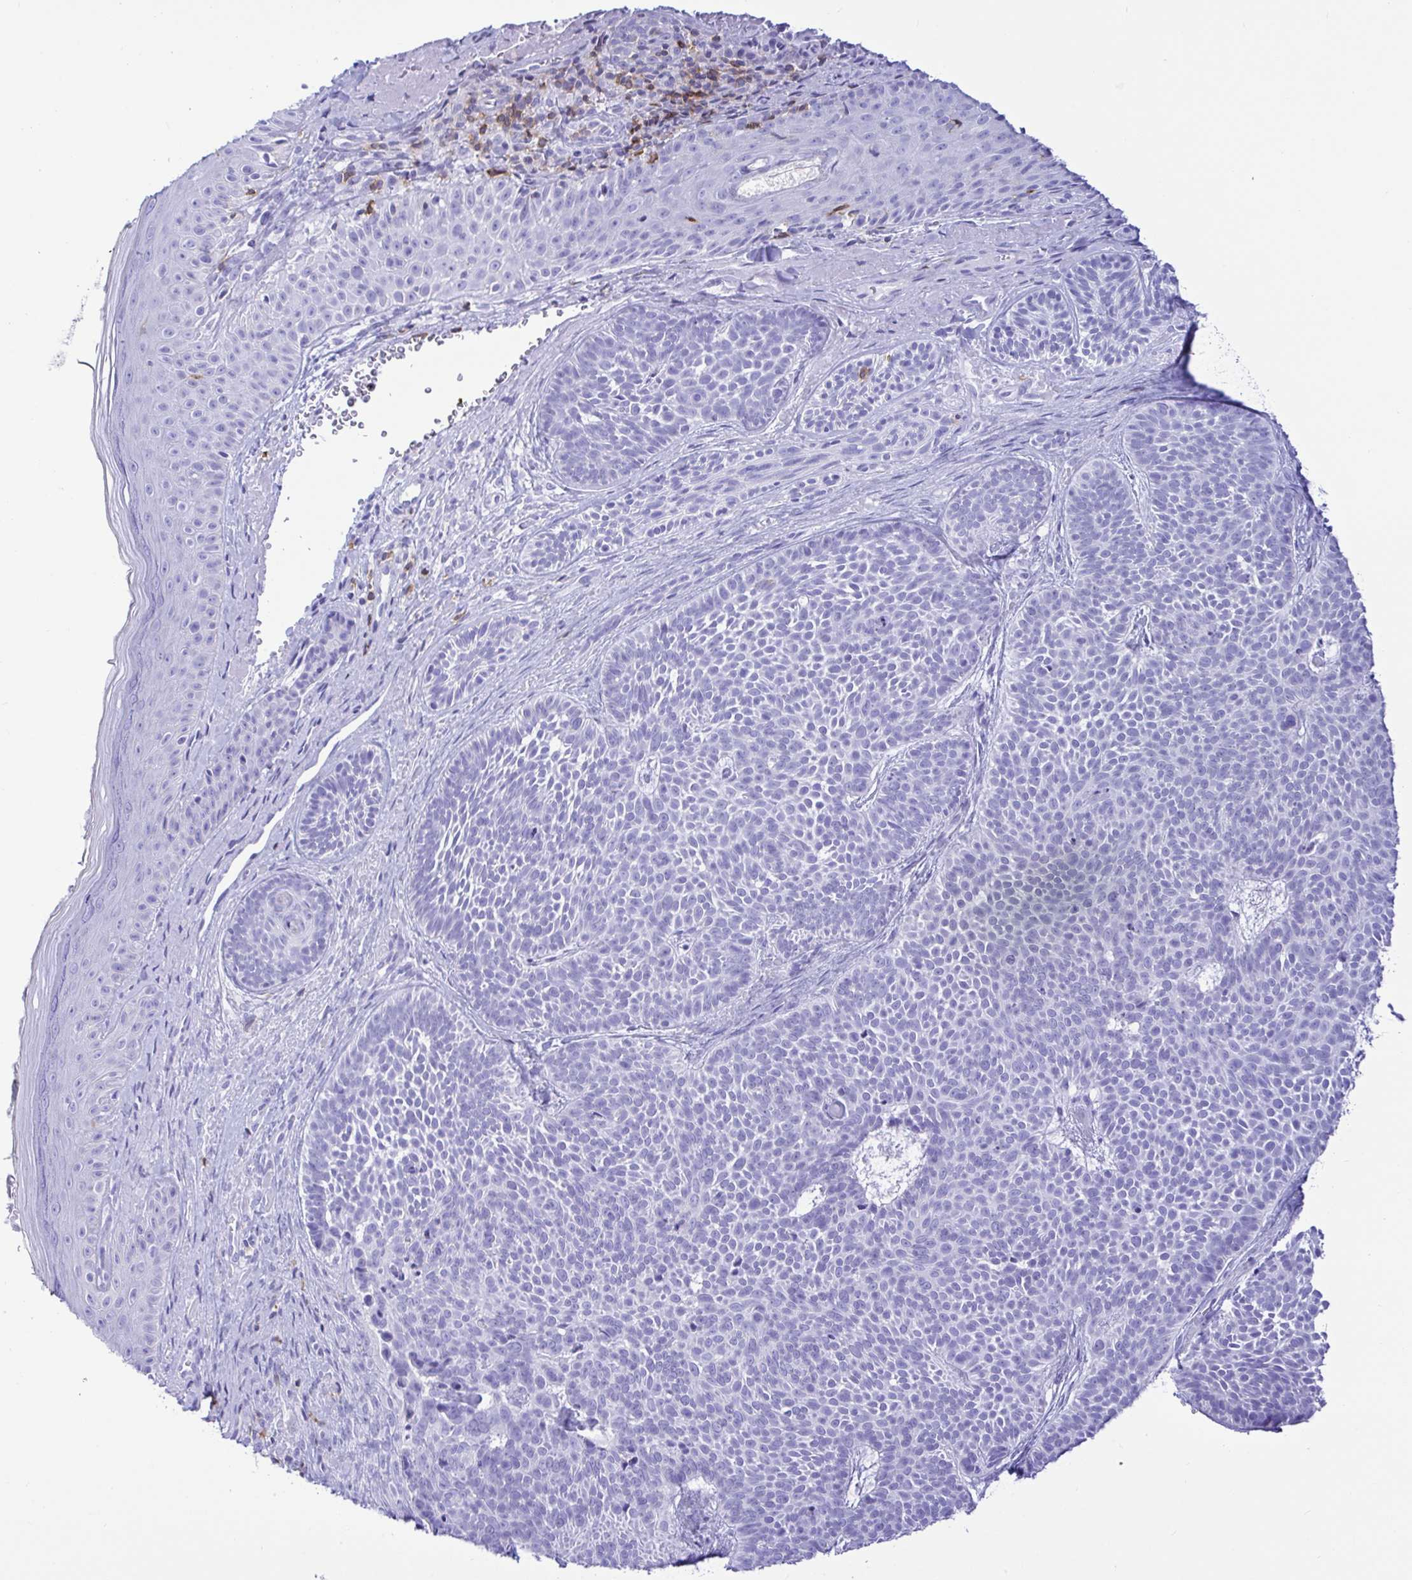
{"staining": {"intensity": "negative", "quantity": "none", "location": "none"}, "tissue": "skin cancer", "cell_type": "Tumor cells", "image_type": "cancer", "snomed": [{"axis": "morphology", "description": "Basal cell carcinoma"}, {"axis": "topography", "description": "Skin"}], "caption": "High magnification brightfield microscopy of basal cell carcinoma (skin) stained with DAB (3,3'-diaminobenzidine) (brown) and counterstained with hematoxylin (blue): tumor cells show no significant staining.", "gene": "CD5", "patient": {"sex": "male", "age": 81}}